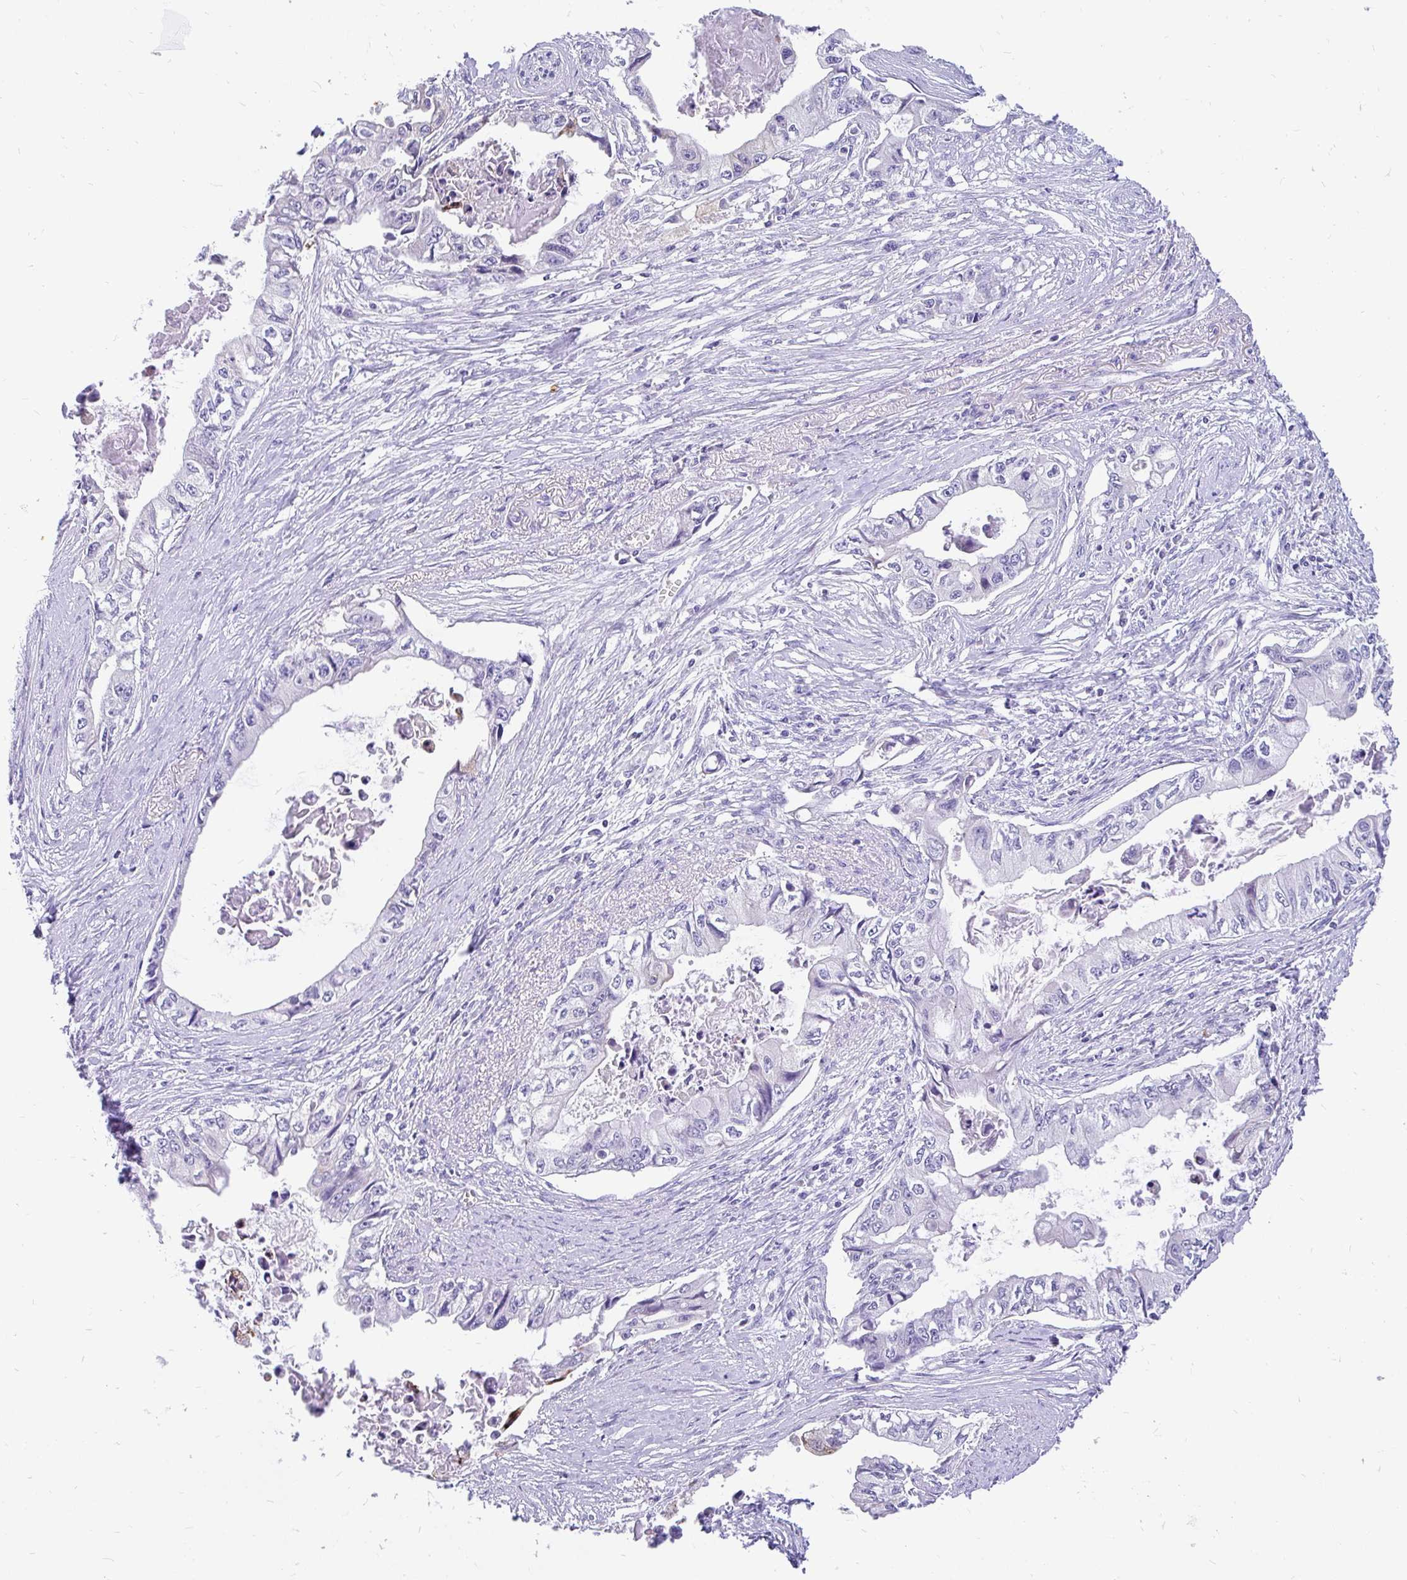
{"staining": {"intensity": "negative", "quantity": "none", "location": "none"}, "tissue": "pancreatic cancer", "cell_type": "Tumor cells", "image_type": "cancer", "snomed": [{"axis": "morphology", "description": "Adenocarcinoma, NOS"}, {"axis": "topography", "description": "Pancreas"}], "caption": "The immunohistochemistry (IHC) image has no significant positivity in tumor cells of pancreatic cancer (adenocarcinoma) tissue.", "gene": "INTS5", "patient": {"sex": "male", "age": 66}}